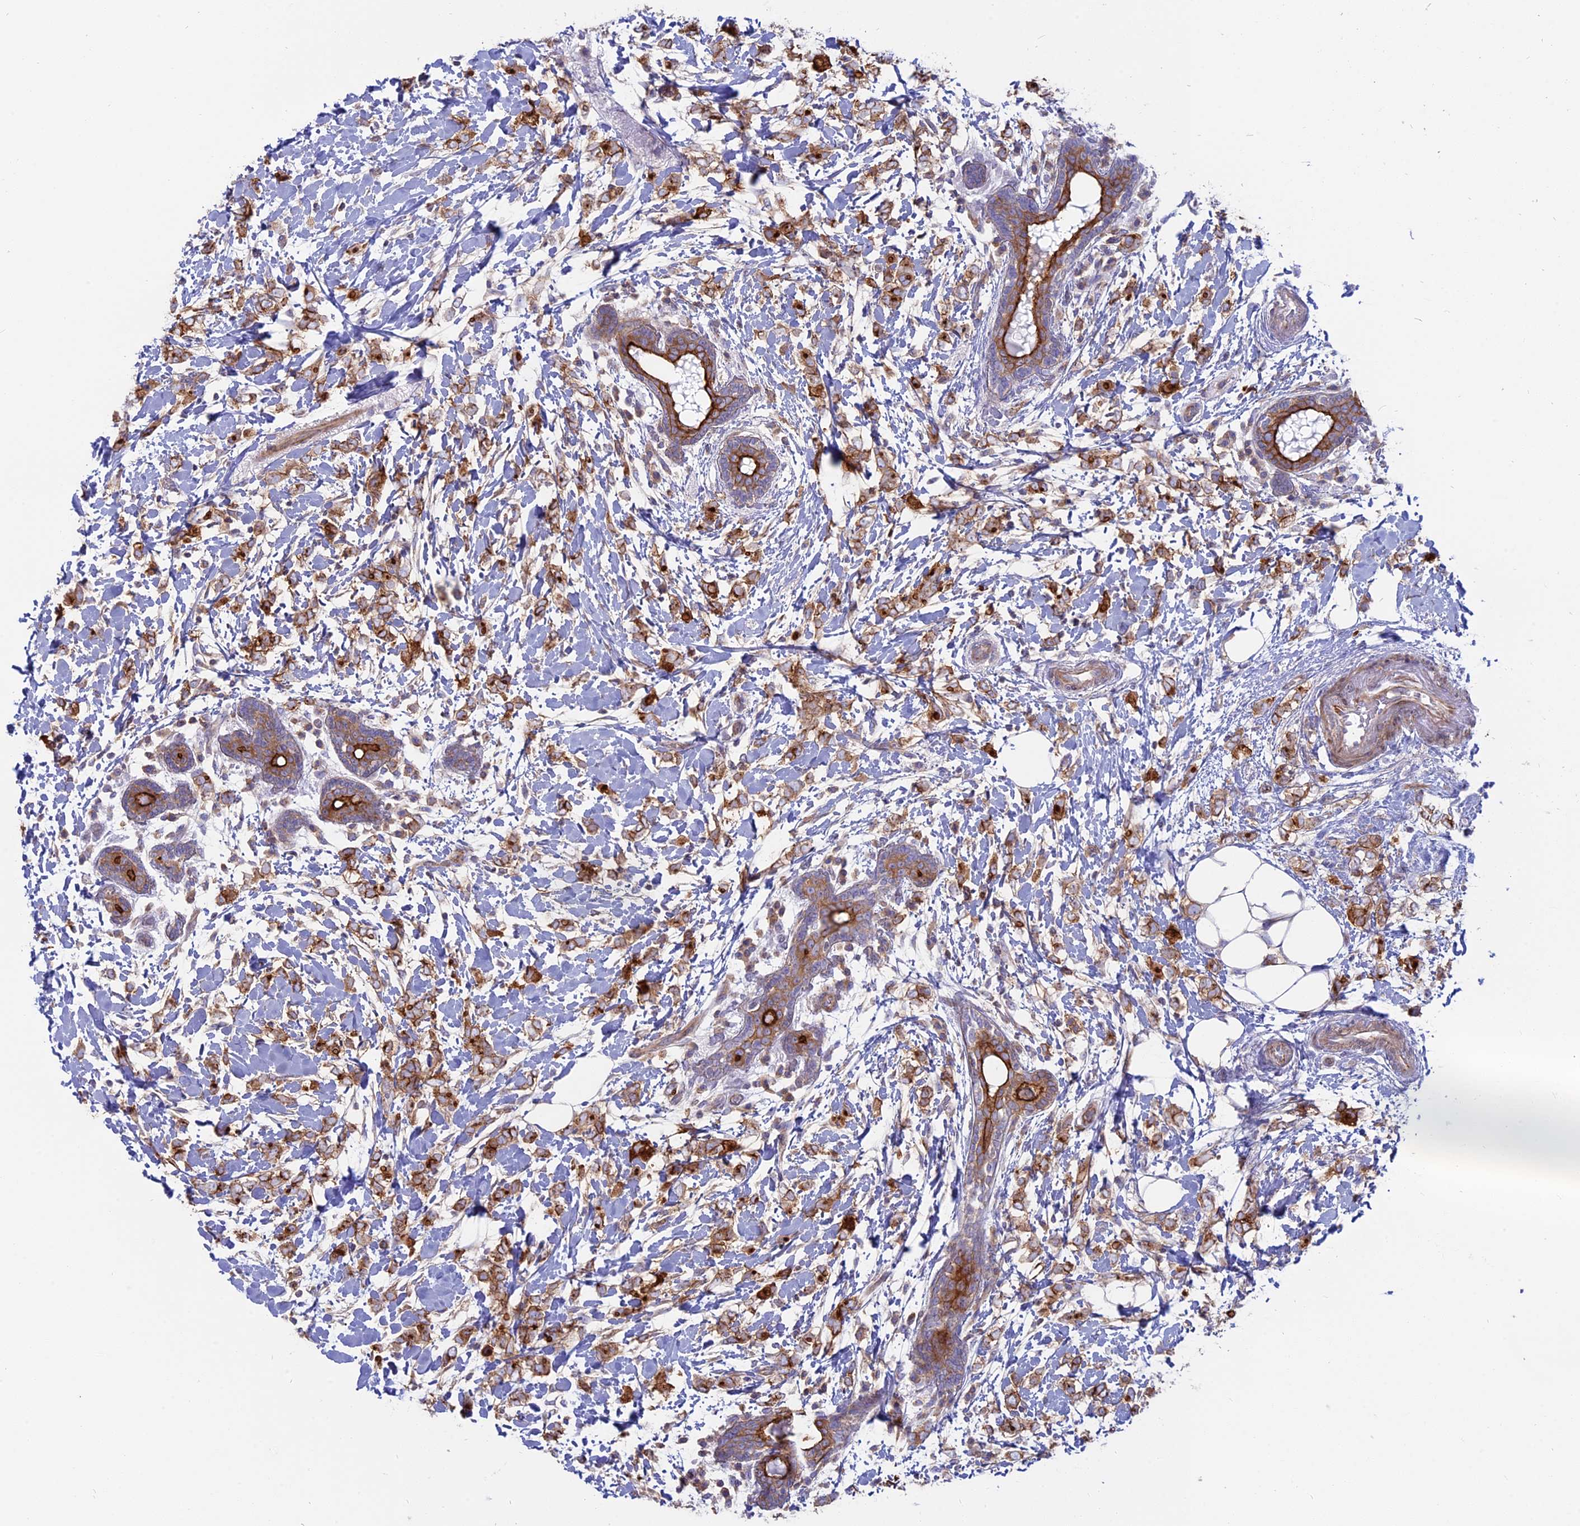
{"staining": {"intensity": "moderate", "quantity": ">75%", "location": "cytoplasmic/membranous"}, "tissue": "breast cancer", "cell_type": "Tumor cells", "image_type": "cancer", "snomed": [{"axis": "morphology", "description": "Normal tissue, NOS"}, {"axis": "morphology", "description": "Lobular carcinoma"}, {"axis": "topography", "description": "Breast"}], "caption": "Tumor cells exhibit medium levels of moderate cytoplasmic/membranous positivity in about >75% of cells in breast cancer (lobular carcinoma).", "gene": "MYO5B", "patient": {"sex": "female", "age": 47}}